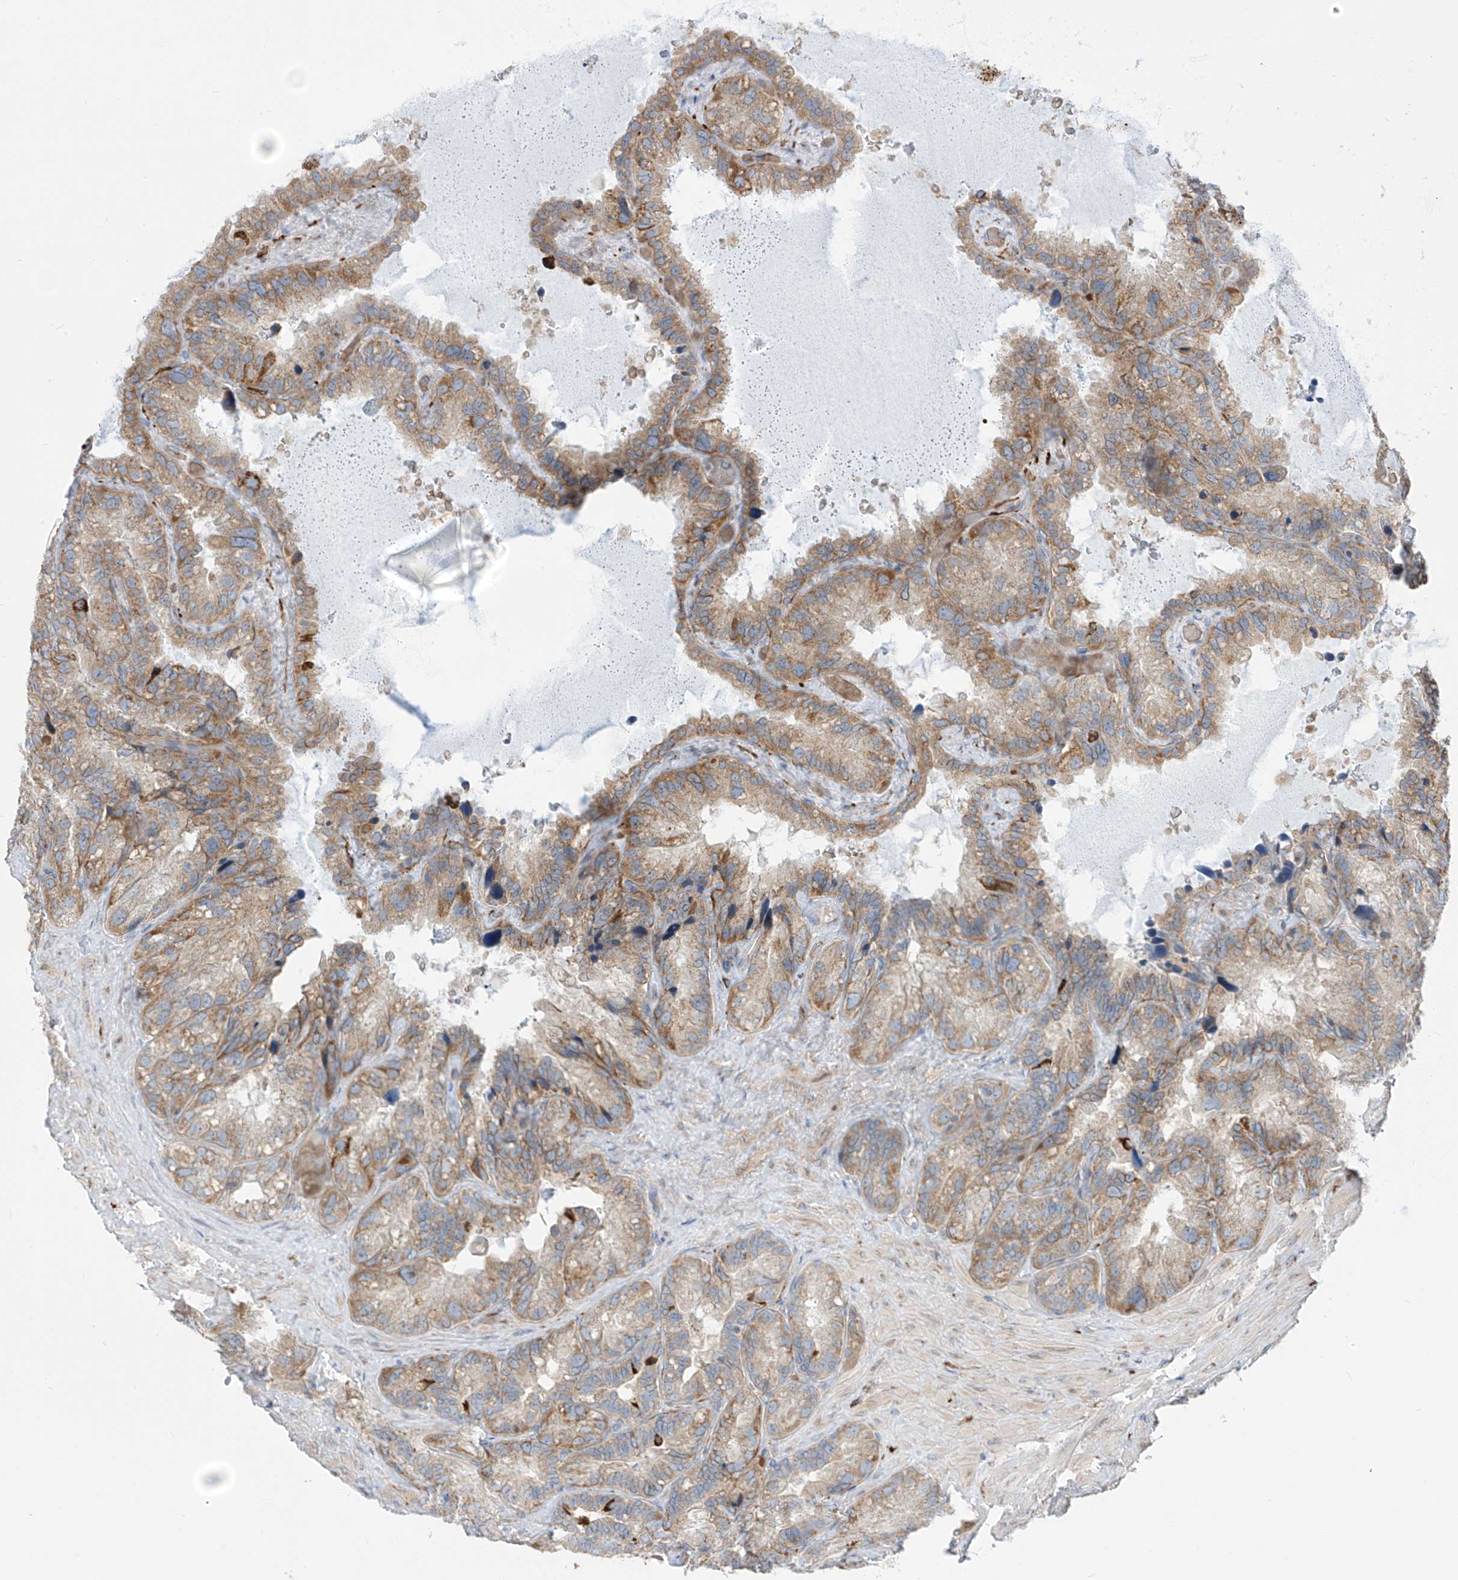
{"staining": {"intensity": "moderate", "quantity": "25%-75%", "location": "cytoplasmic/membranous"}, "tissue": "seminal vesicle", "cell_type": "Glandular cells", "image_type": "normal", "snomed": [{"axis": "morphology", "description": "Normal tissue, NOS"}, {"axis": "topography", "description": "Prostate"}, {"axis": "topography", "description": "Seminal veicle"}], "caption": "Seminal vesicle stained for a protein demonstrates moderate cytoplasmic/membranous positivity in glandular cells. (brown staining indicates protein expression, while blue staining denotes nuclei).", "gene": "ARHGEF40", "patient": {"sex": "male", "age": 68}}